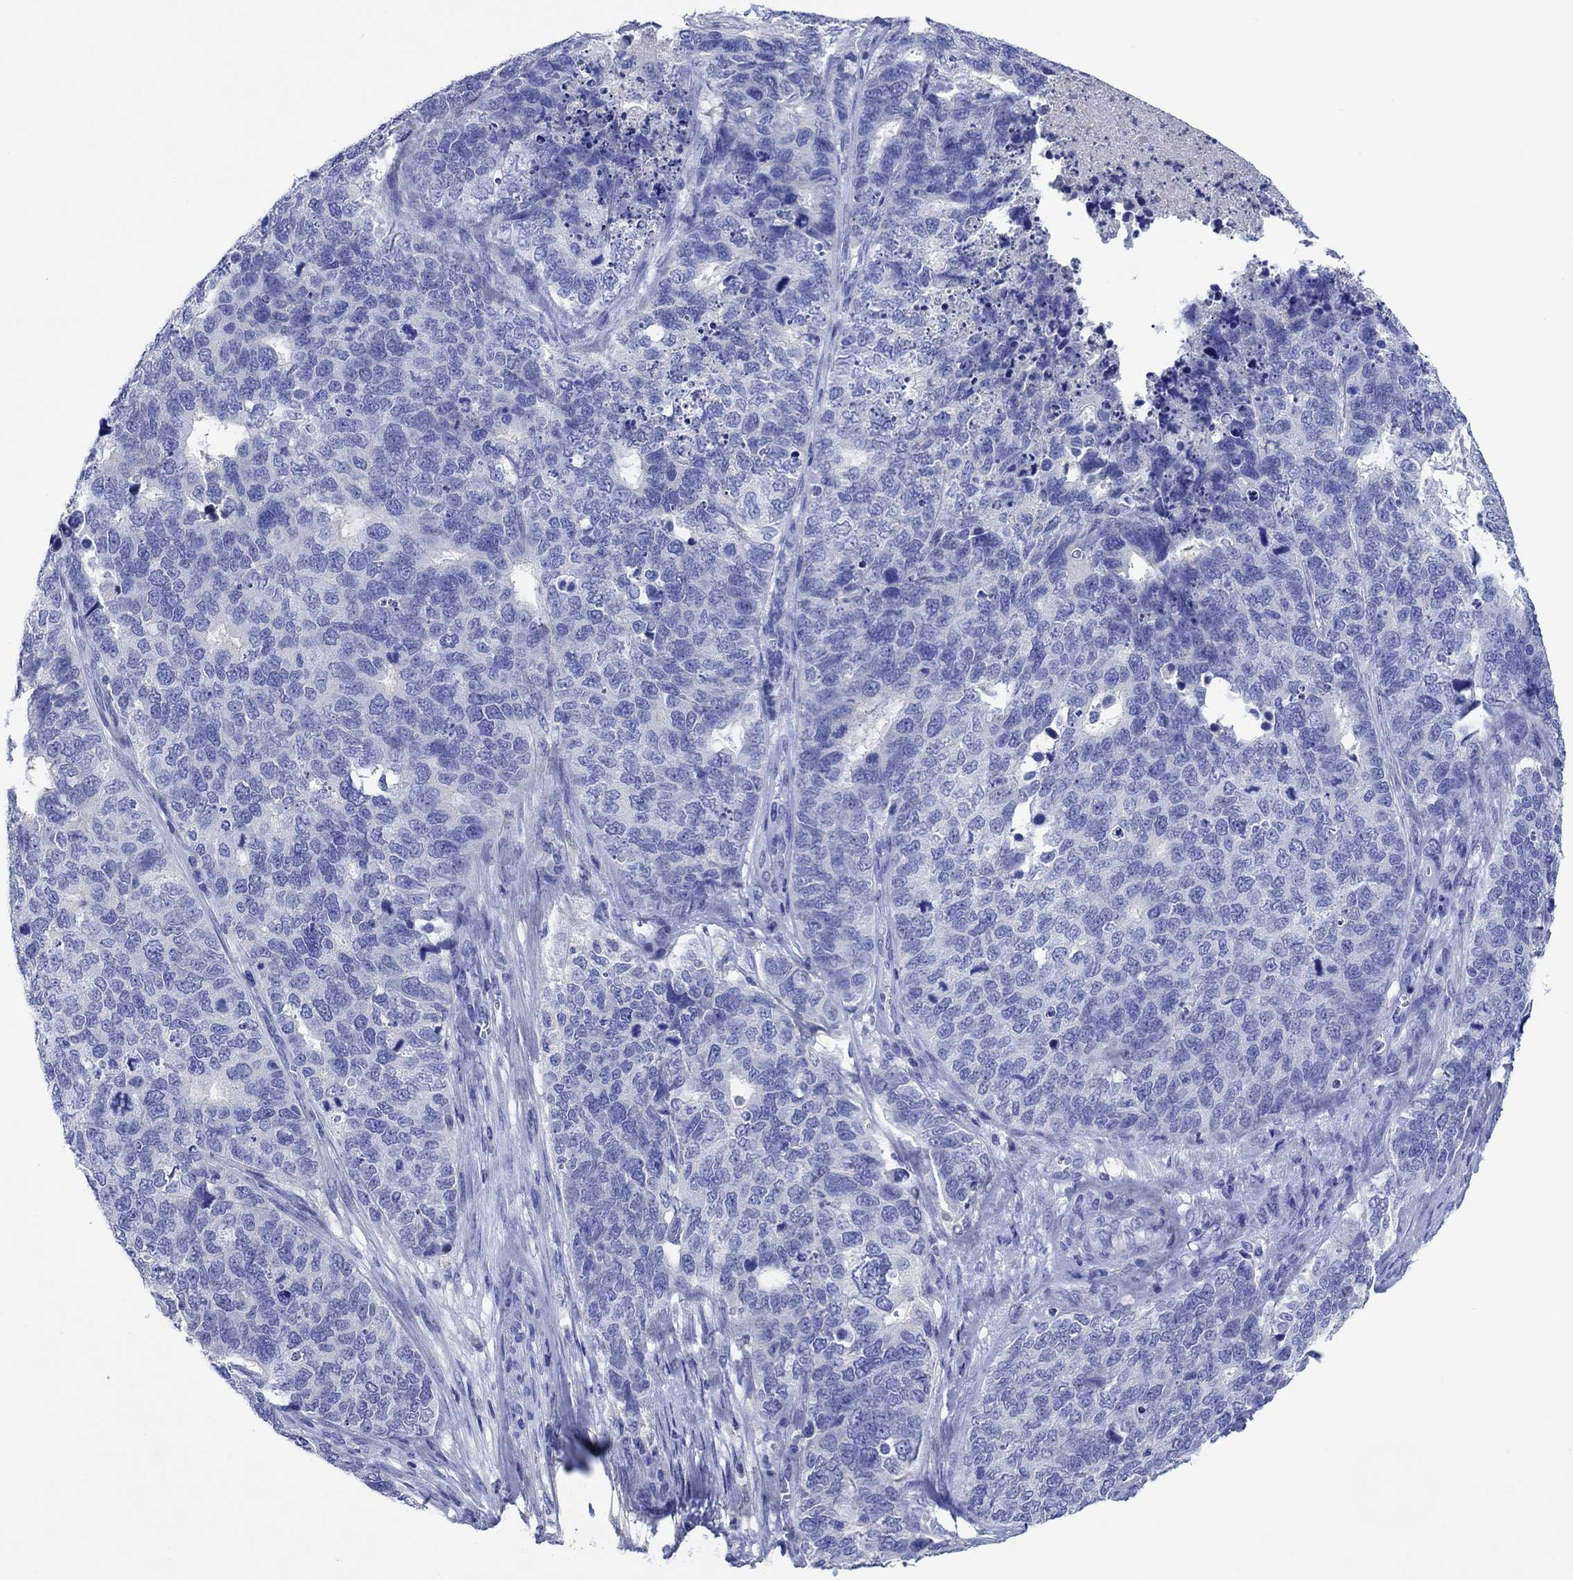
{"staining": {"intensity": "negative", "quantity": "none", "location": "none"}, "tissue": "cervical cancer", "cell_type": "Tumor cells", "image_type": "cancer", "snomed": [{"axis": "morphology", "description": "Squamous cell carcinoma, NOS"}, {"axis": "topography", "description": "Cervix"}], "caption": "Human cervical squamous cell carcinoma stained for a protein using immunohistochemistry exhibits no positivity in tumor cells.", "gene": "CPNE6", "patient": {"sex": "female", "age": 63}}